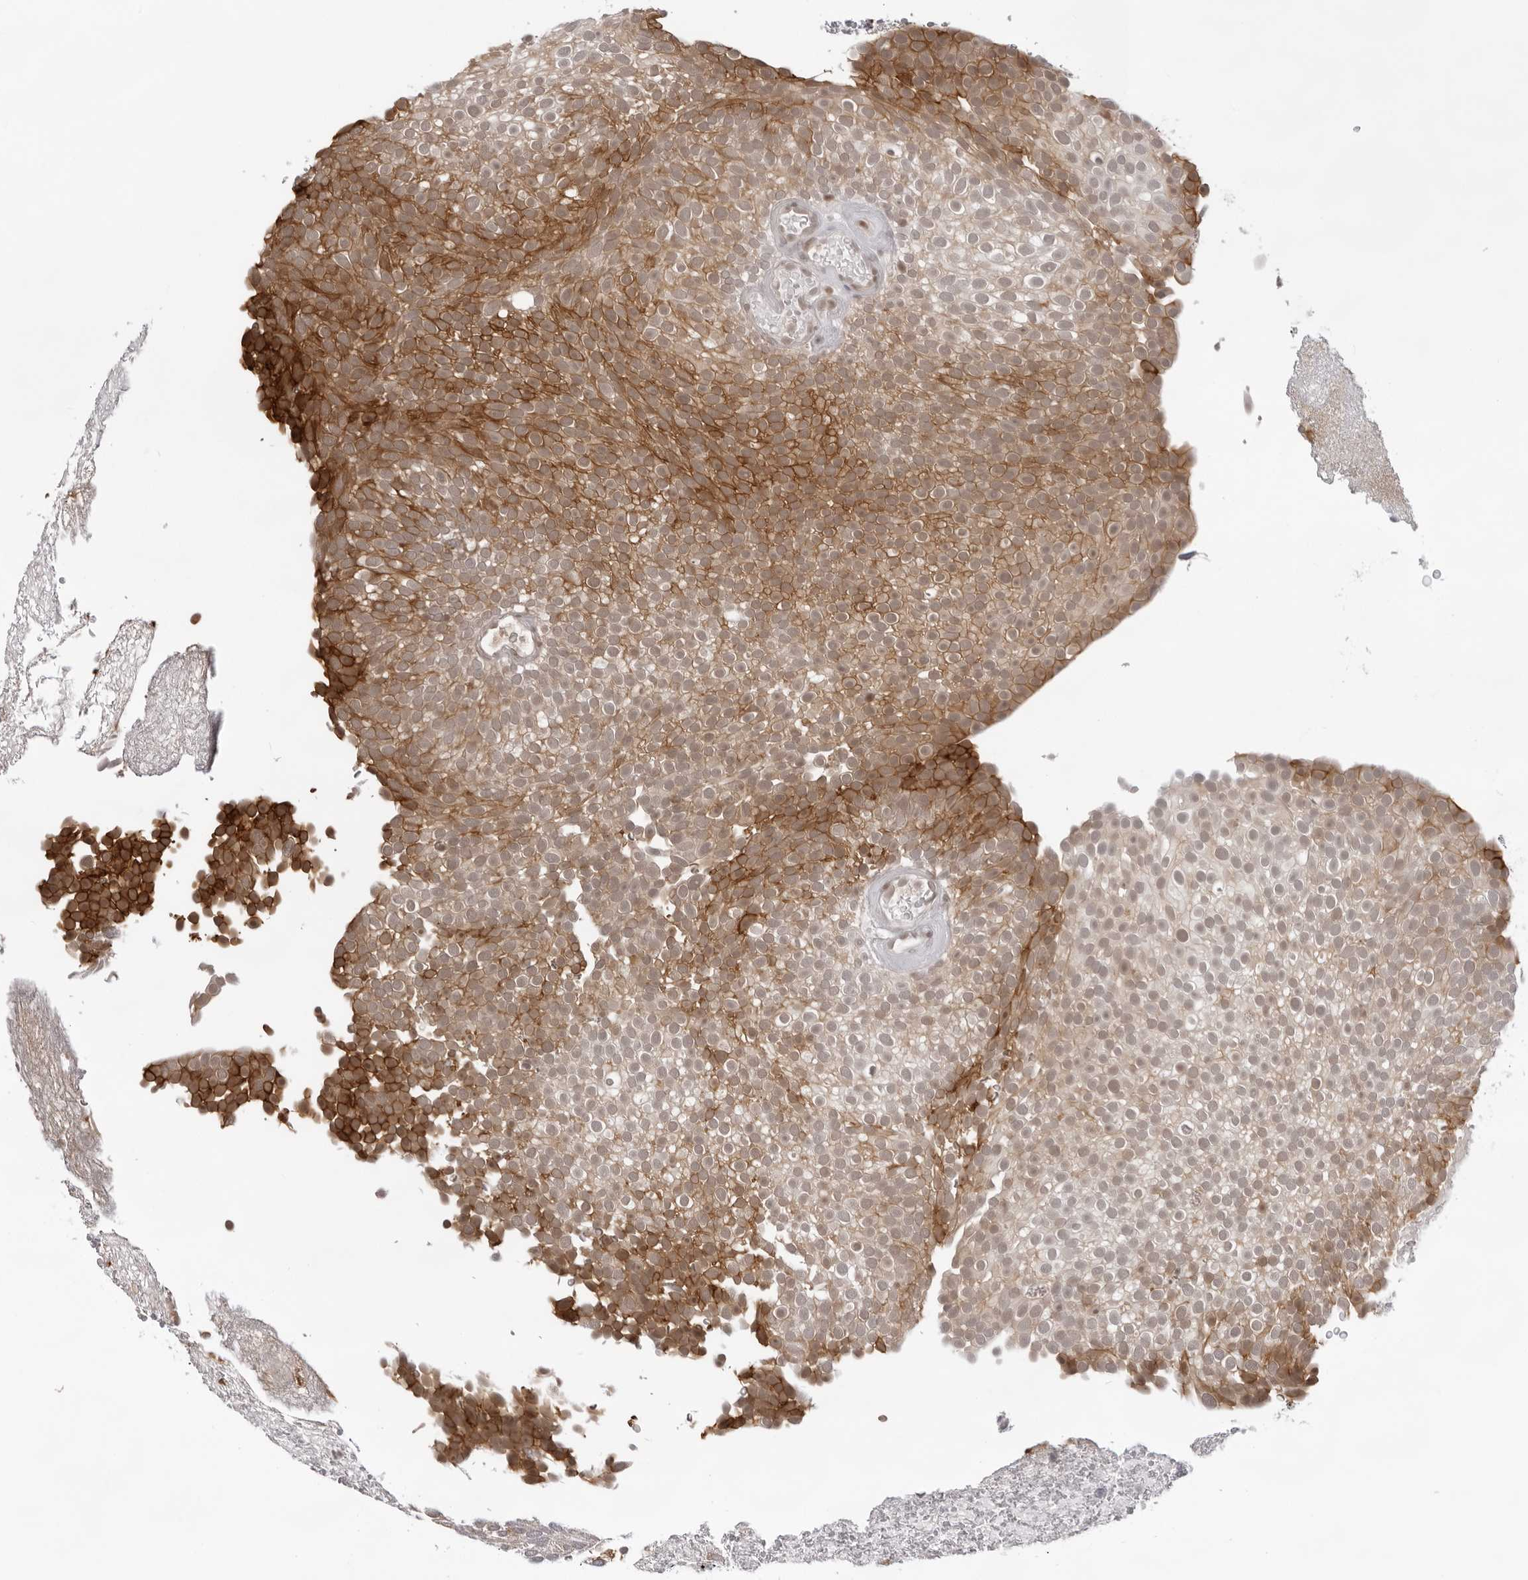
{"staining": {"intensity": "moderate", "quantity": ">75%", "location": "cytoplasmic/membranous,nuclear"}, "tissue": "urothelial cancer", "cell_type": "Tumor cells", "image_type": "cancer", "snomed": [{"axis": "morphology", "description": "Urothelial carcinoma, Low grade"}, {"axis": "topography", "description": "Urinary bladder"}], "caption": "A medium amount of moderate cytoplasmic/membranous and nuclear expression is identified in approximately >75% of tumor cells in low-grade urothelial carcinoma tissue. (Stains: DAB in brown, nuclei in blue, Microscopy: brightfield microscopy at high magnification).", "gene": "EXOSC10", "patient": {"sex": "male", "age": 78}}